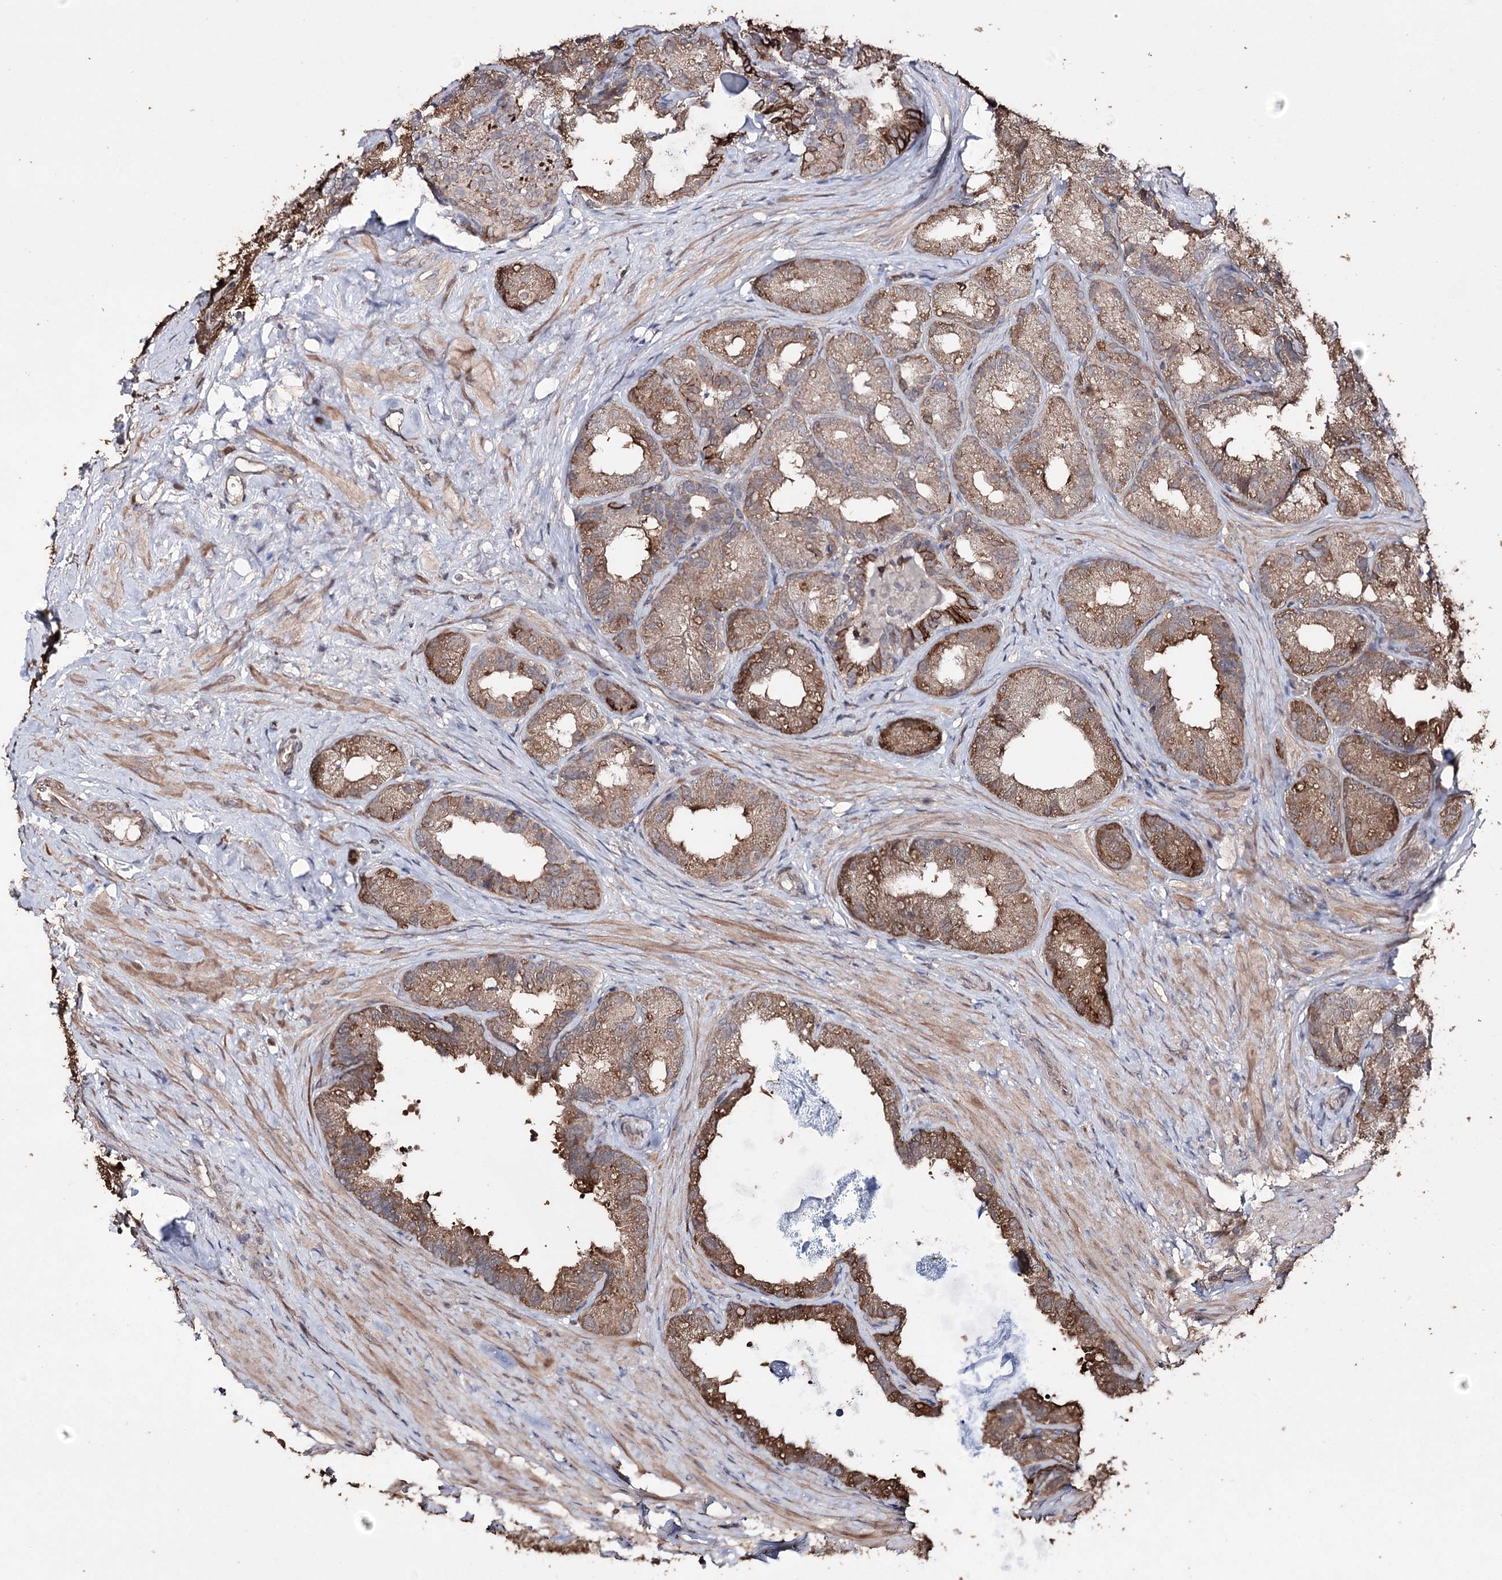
{"staining": {"intensity": "moderate", "quantity": ">75%", "location": "cytoplasmic/membranous"}, "tissue": "seminal vesicle", "cell_type": "Glandular cells", "image_type": "normal", "snomed": [{"axis": "morphology", "description": "Normal tissue, NOS"}, {"axis": "topography", "description": "Seminal veicle"}], "caption": "This is a photomicrograph of immunohistochemistry (IHC) staining of normal seminal vesicle, which shows moderate positivity in the cytoplasmic/membranous of glandular cells.", "gene": "ZNF662", "patient": {"sex": "male", "age": 60}}